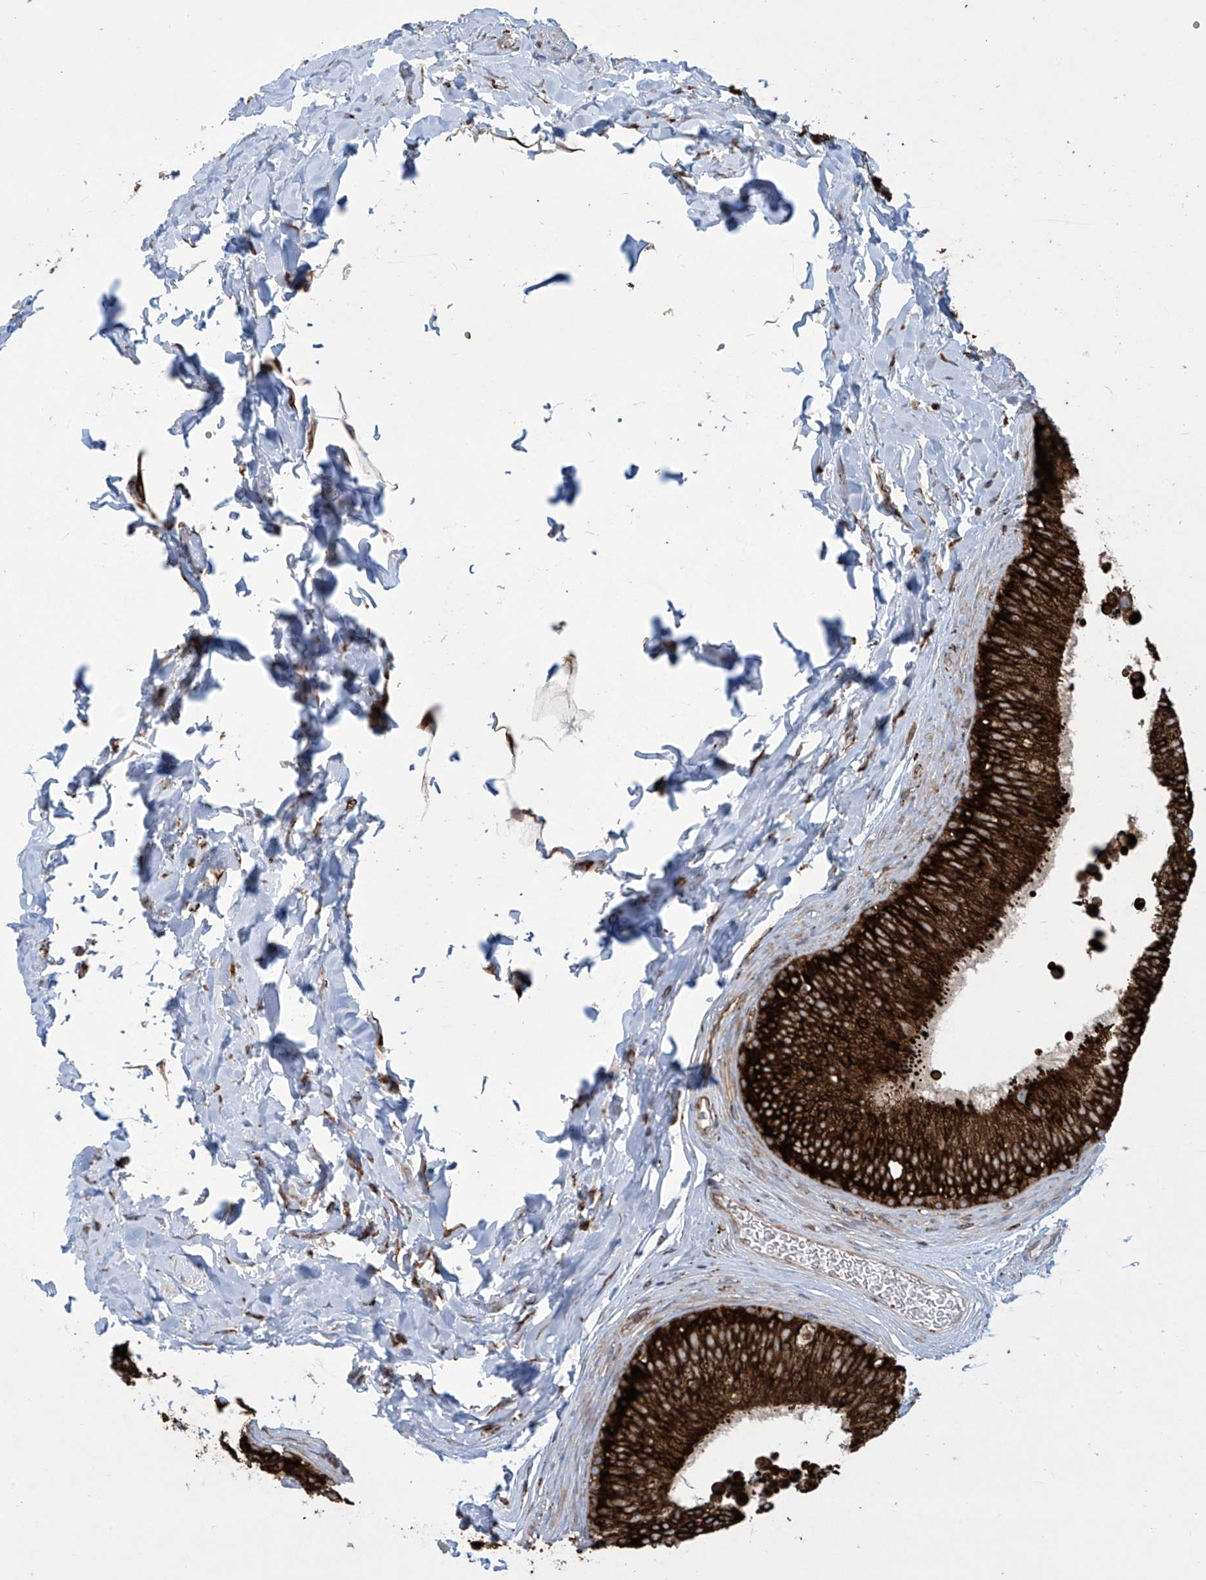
{"staining": {"intensity": "strong", "quantity": ">75%", "location": "cytoplasmic/membranous"}, "tissue": "epididymis", "cell_type": "Glandular cells", "image_type": "normal", "snomed": [{"axis": "morphology", "description": "Normal tissue, NOS"}, {"axis": "topography", "description": "Epididymis"}], "caption": "This histopathology image shows benign epididymis stained with immunohistochemistry (IHC) to label a protein in brown. The cytoplasmic/membranous of glandular cells show strong positivity for the protein. Nuclei are counter-stained blue.", "gene": "MX1", "patient": {"sex": "male", "age": 29}}